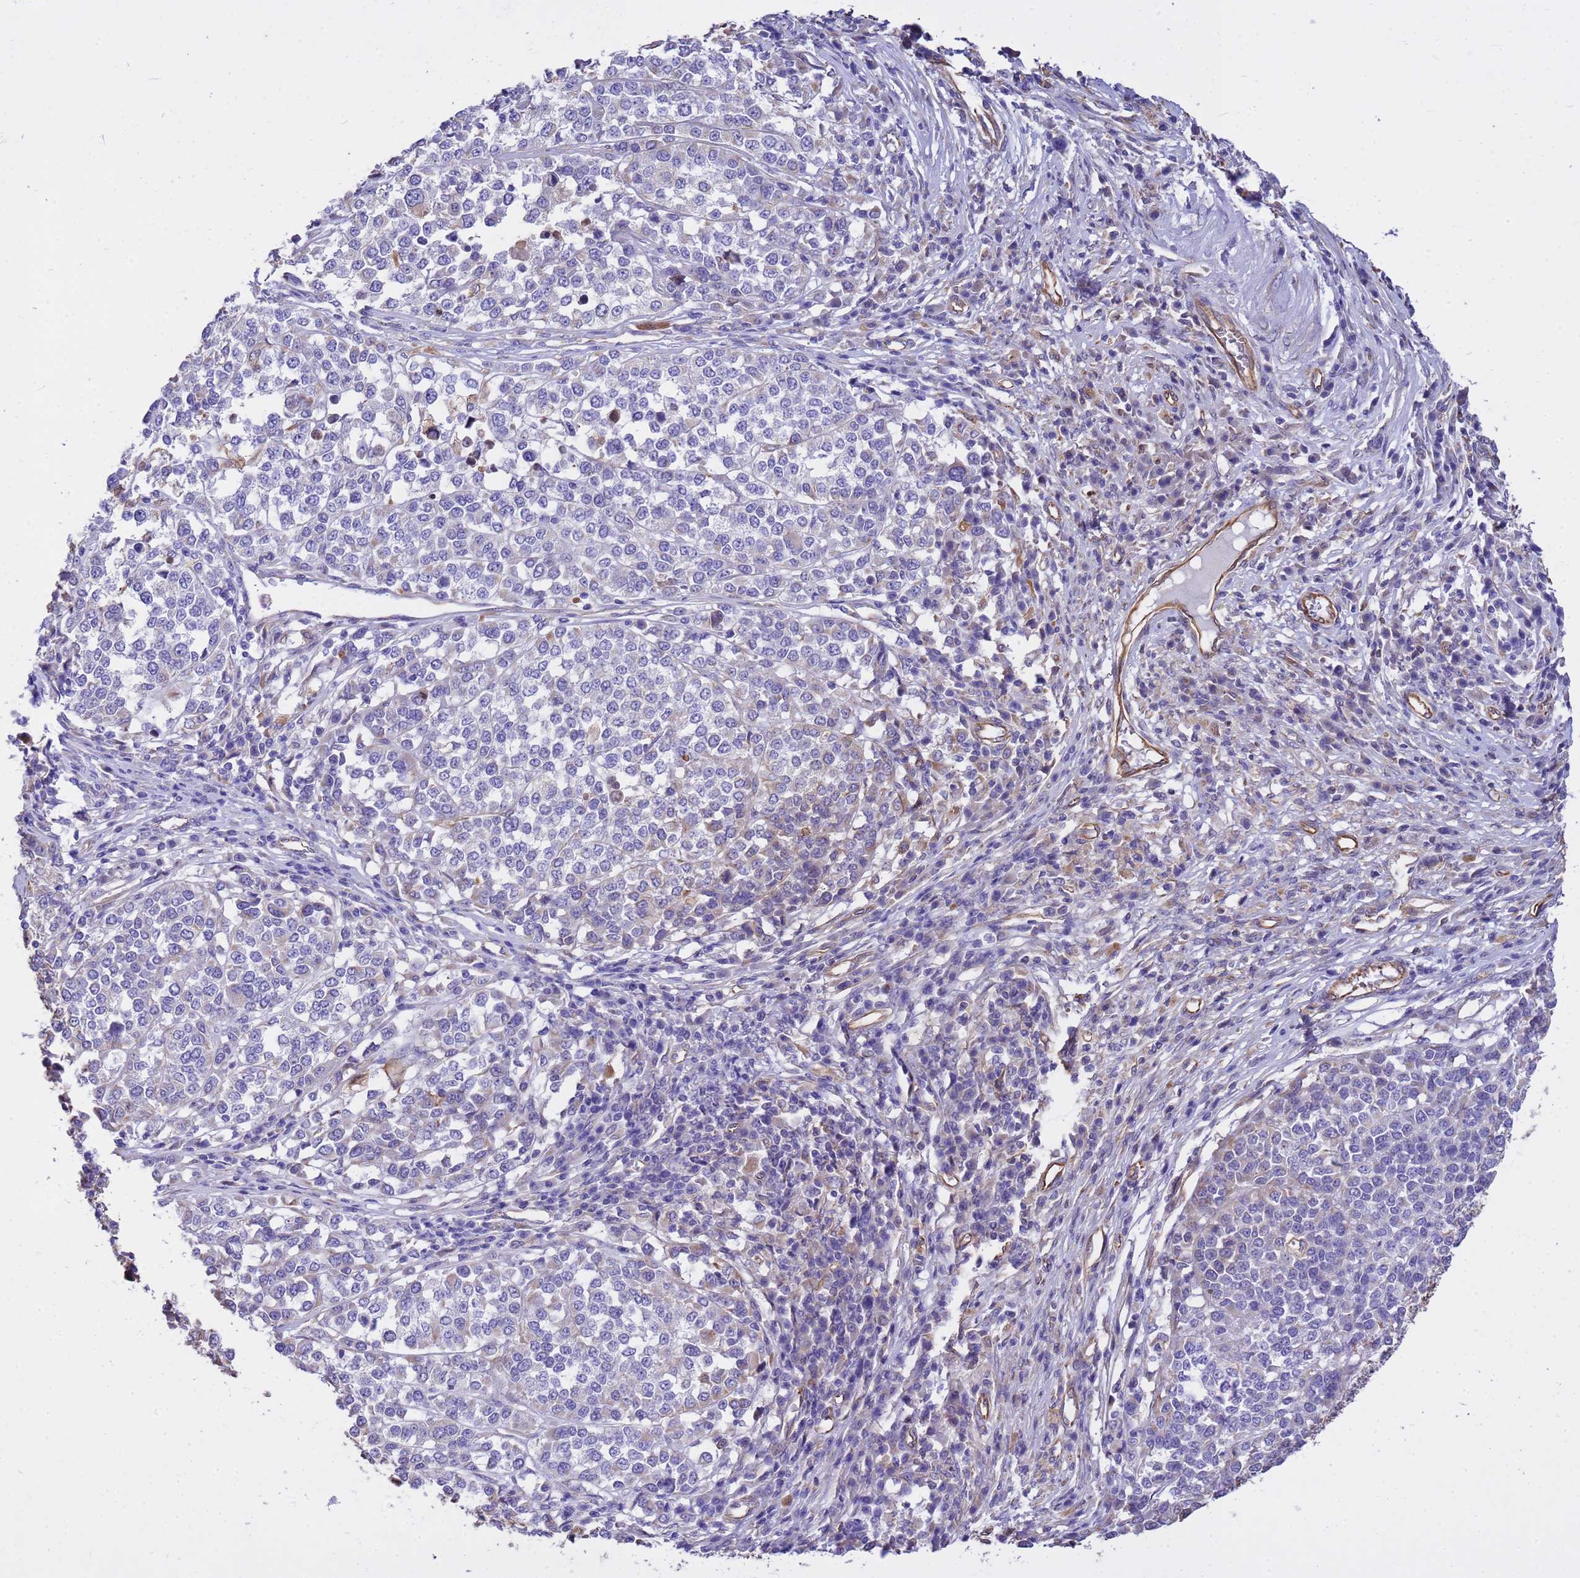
{"staining": {"intensity": "negative", "quantity": "none", "location": "none"}, "tissue": "melanoma", "cell_type": "Tumor cells", "image_type": "cancer", "snomed": [{"axis": "morphology", "description": "Malignant melanoma, Metastatic site"}, {"axis": "topography", "description": "Lymph node"}], "caption": "Immunohistochemistry (IHC) of human malignant melanoma (metastatic site) shows no staining in tumor cells.", "gene": "TCEAL3", "patient": {"sex": "male", "age": 44}}